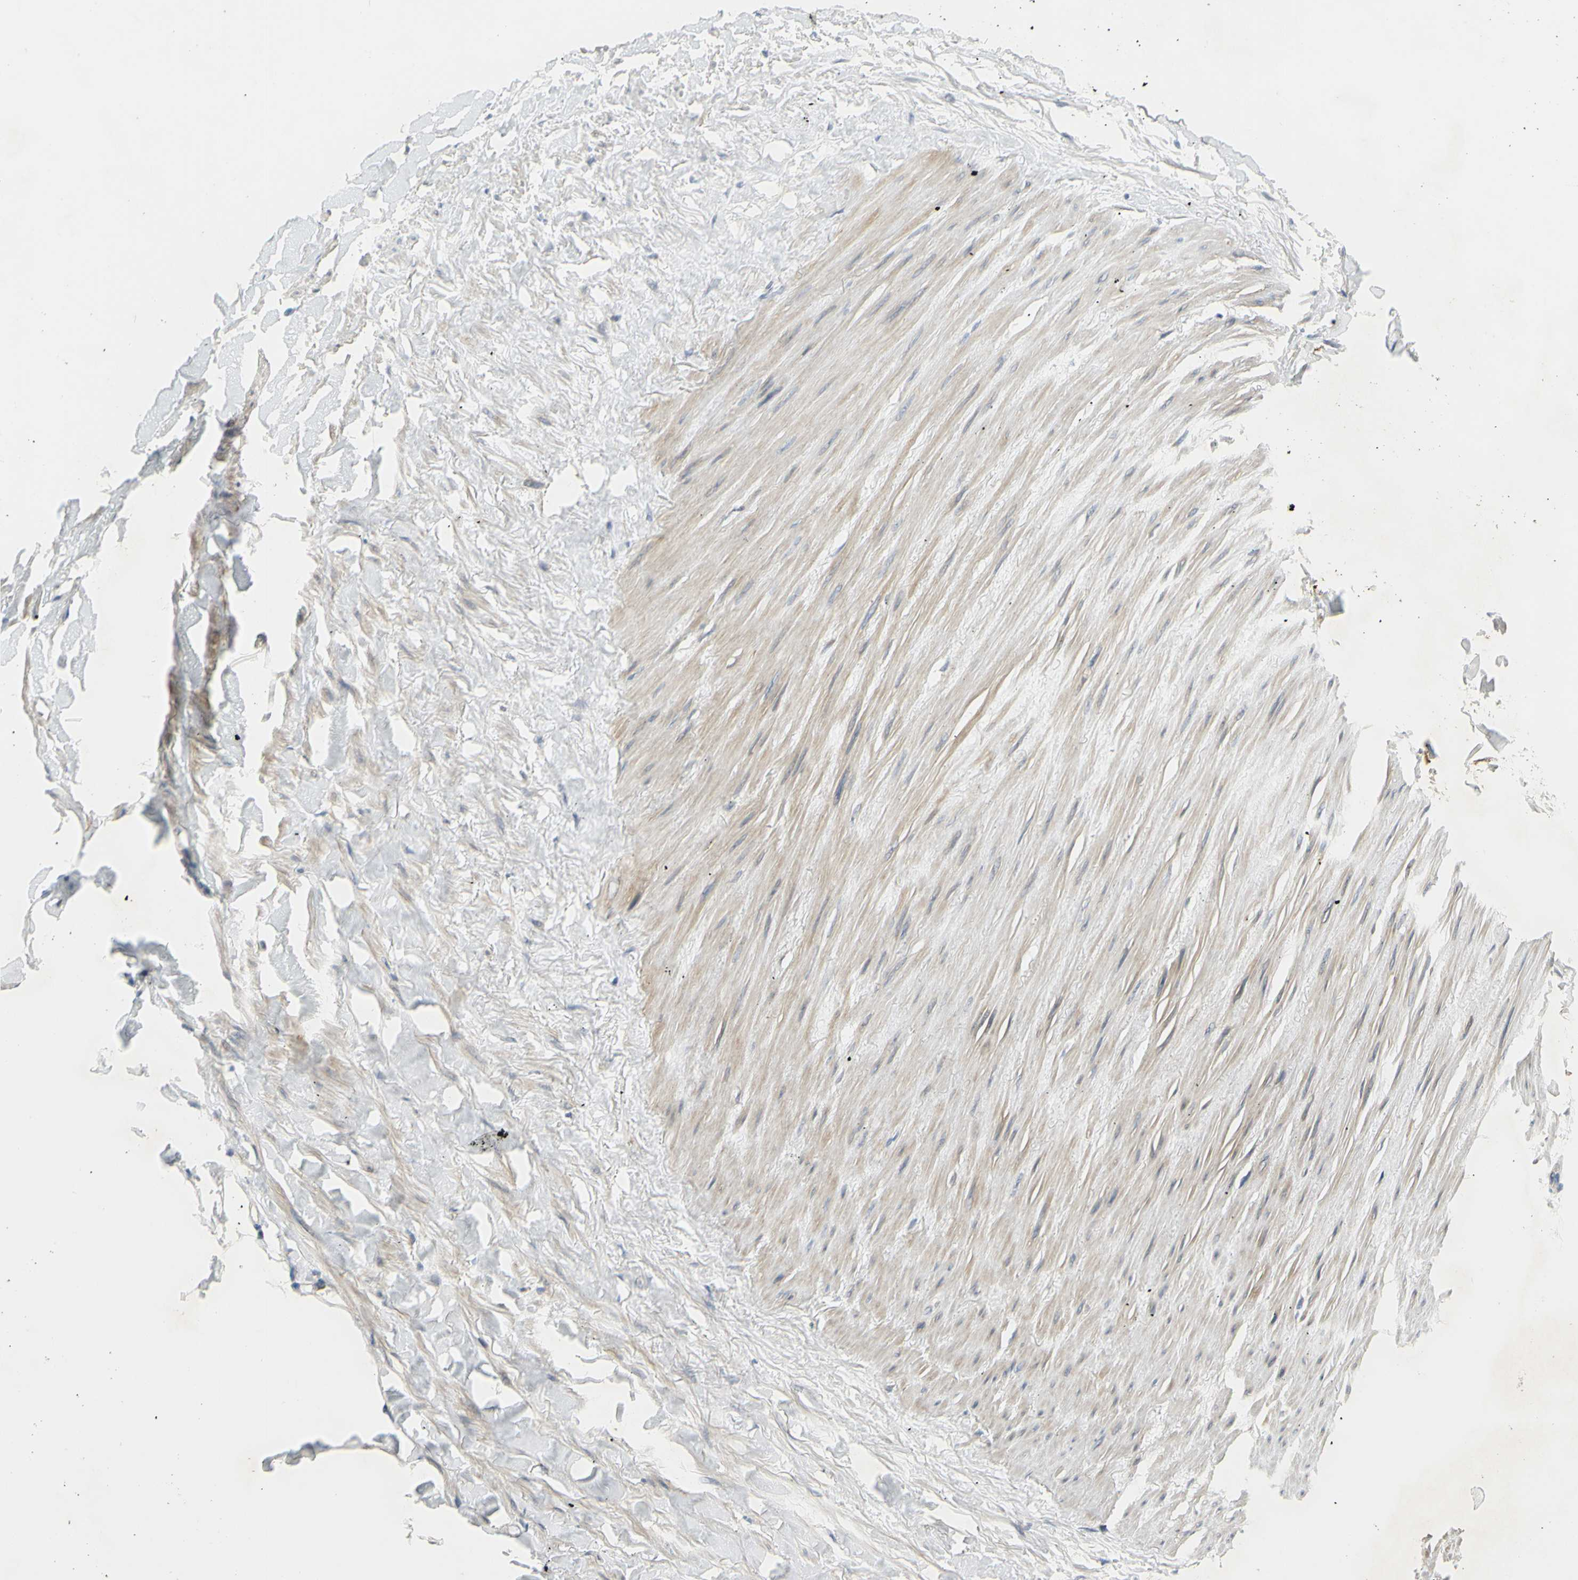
{"staining": {"intensity": "weak", "quantity": ">75%", "location": "cytoplasmic/membranous"}, "tissue": "adipose tissue", "cell_type": "Adipocytes", "image_type": "normal", "snomed": [{"axis": "morphology", "description": "Normal tissue, NOS"}, {"axis": "topography", "description": "Adipose tissue"}, {"axis": "topography", "description": "Peripheral nerve tissue"}], "caption": "The image reveals immunohistochemical staining of benign adipose tissue. There is weak cytoplasmic/membranous staining is identified in approximately >75% of adipocytes. The staining was performed using DAB, with brown indicating positive protein expression. Nuclei are stained blue with hematoxylin.", "gene": "CCNB2", "patient": {"sex": "male", "age": 52}}